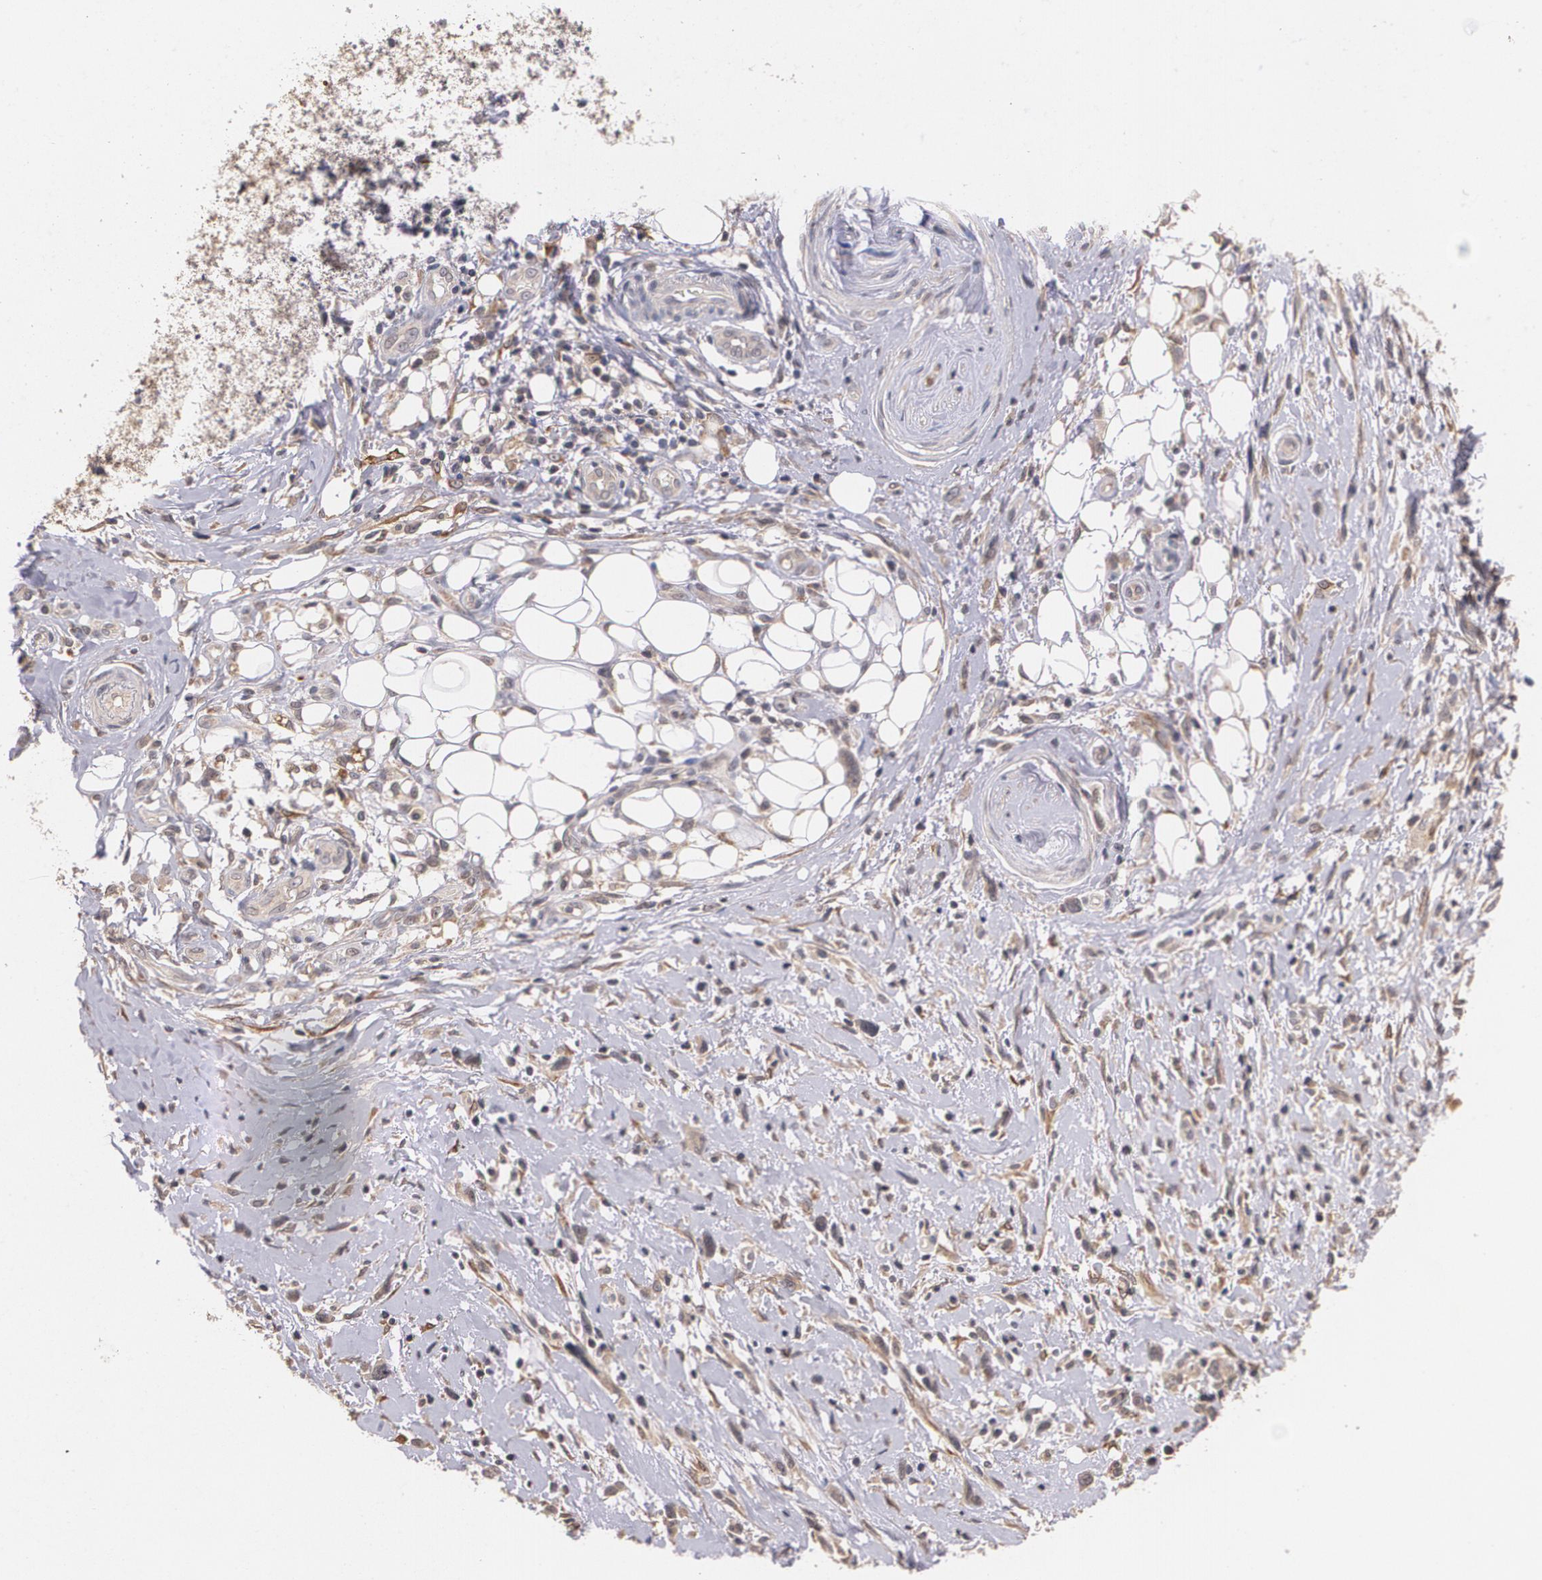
{"staining": {"intensity": "moderate", "quantity": "25%-75%", "location": "cytoplasmic/membranous"}, "tissue": "melanoma", "cell_type": "Tumor cells", "image_type": "cancer", "snomed": [{"axis": "morphology", "description": "Malignant melanoma, NOS"}, {"axis": "topography", "description": "Skin"}], "caption": "DAB (3,3'-diaminobenzidine) immunohistochemical staining of human malignant melanoma shows moderate cytoplasmic/membranous protein staining in about 25%-75% of tumor cells. The protein of interest is shown in brown color, while the nuclei are stained blue.", "gene": "IFNGR2", "patient": {"sex": "male", "age": 91}}